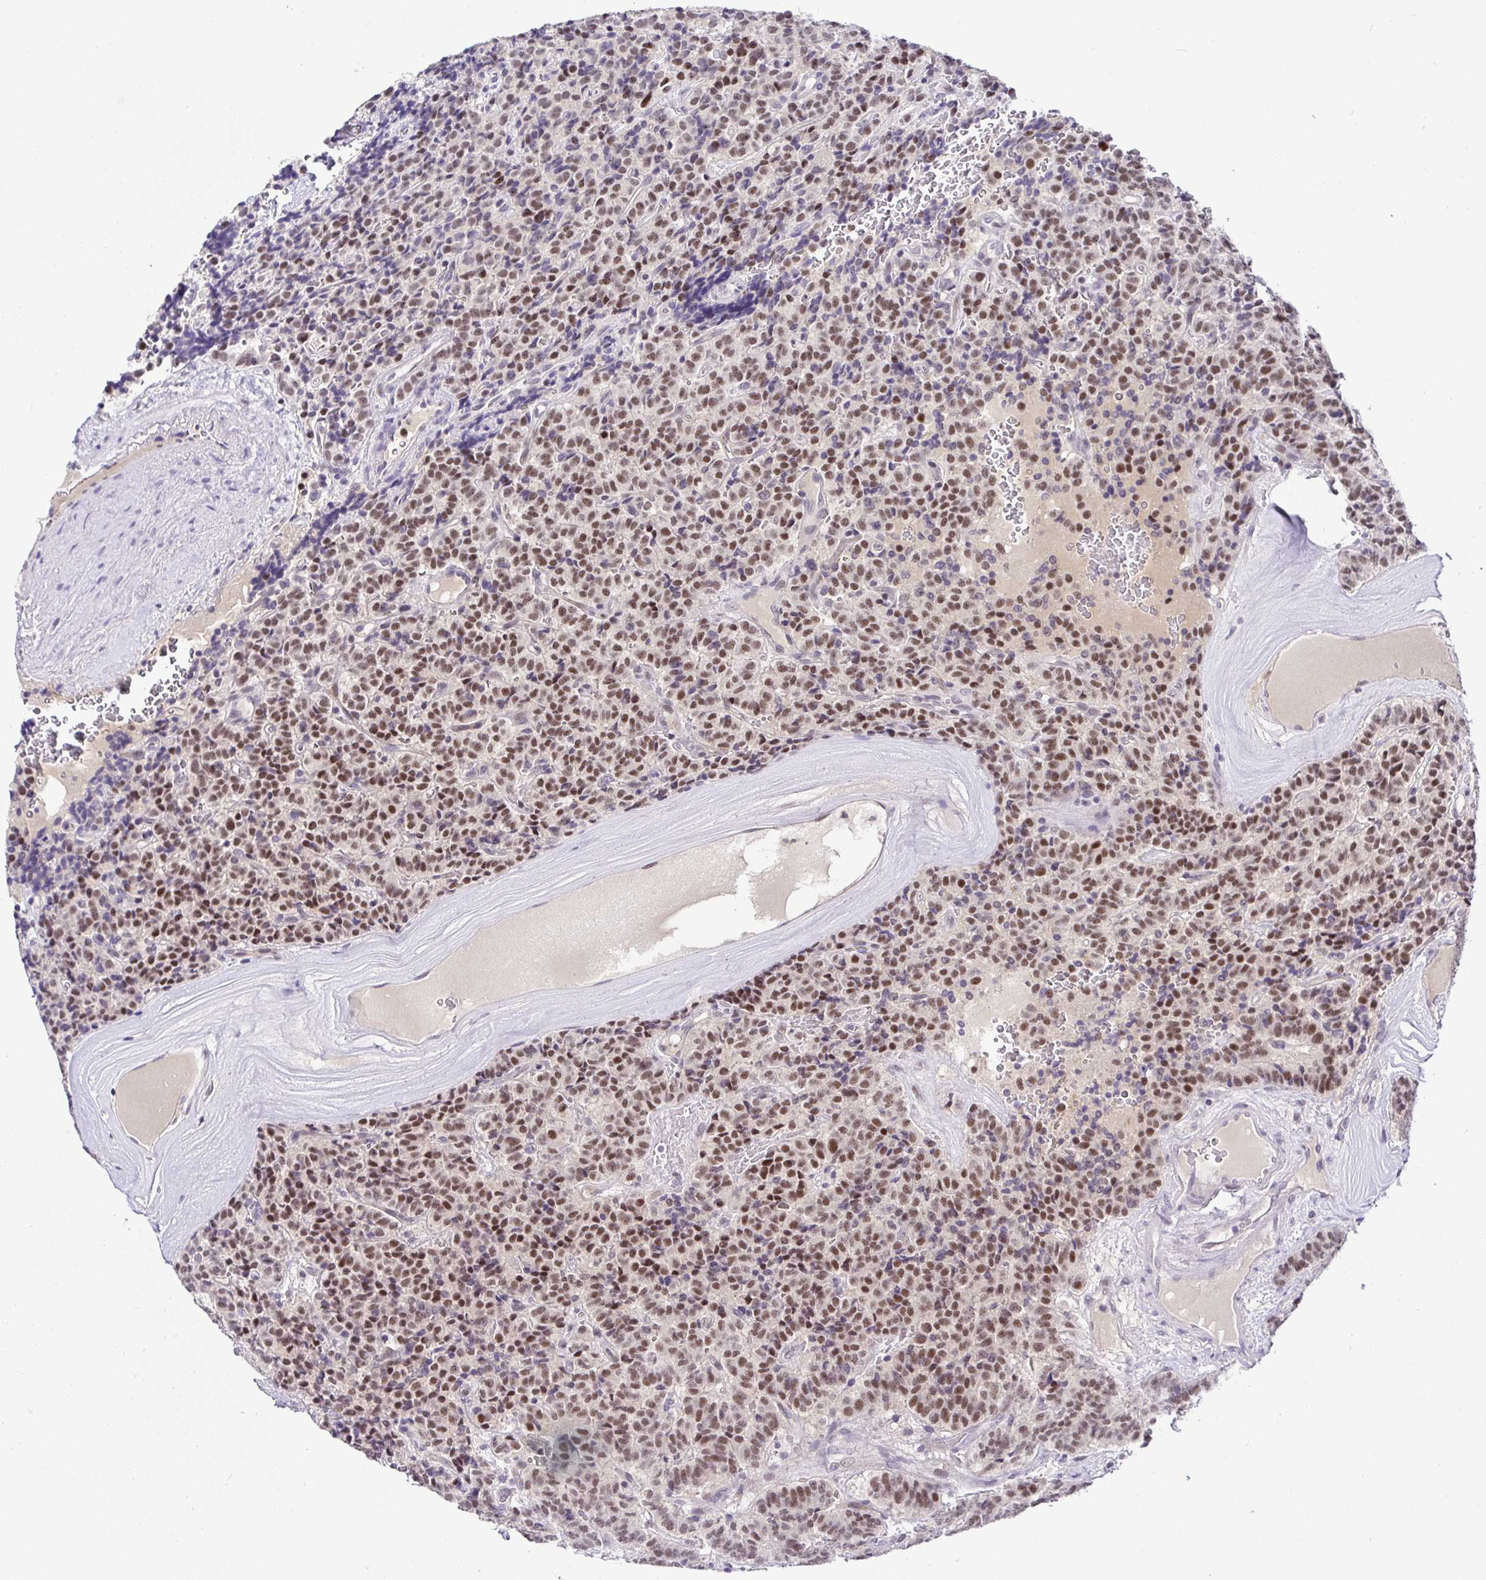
{"staining": {"intensity": "moderate", "quantity": ">75%", "location": "nuclear"}, "tissue": "carcinoid", "cell_type": "Tumor cells", "image_type": "cancer", "snomed": [{"axis": "morphology", "description": "Carcinoid, malignant, NOS"}, {"axis": "topography", "description": "Pancreas"}], "caption": "Malignant carcinoid tissue displays moderate nuclear staining in approximately >75% of tumor cells, visualized by immunohistochemistry. The protein is stained brown, and the nuclei are stained in blue (DAB (3,3'-diaminobenzidine) IHC with brightfield microscopy, high magnification).", "gene": "NUP188", "patient": {"sex": "male", "age": 36}}